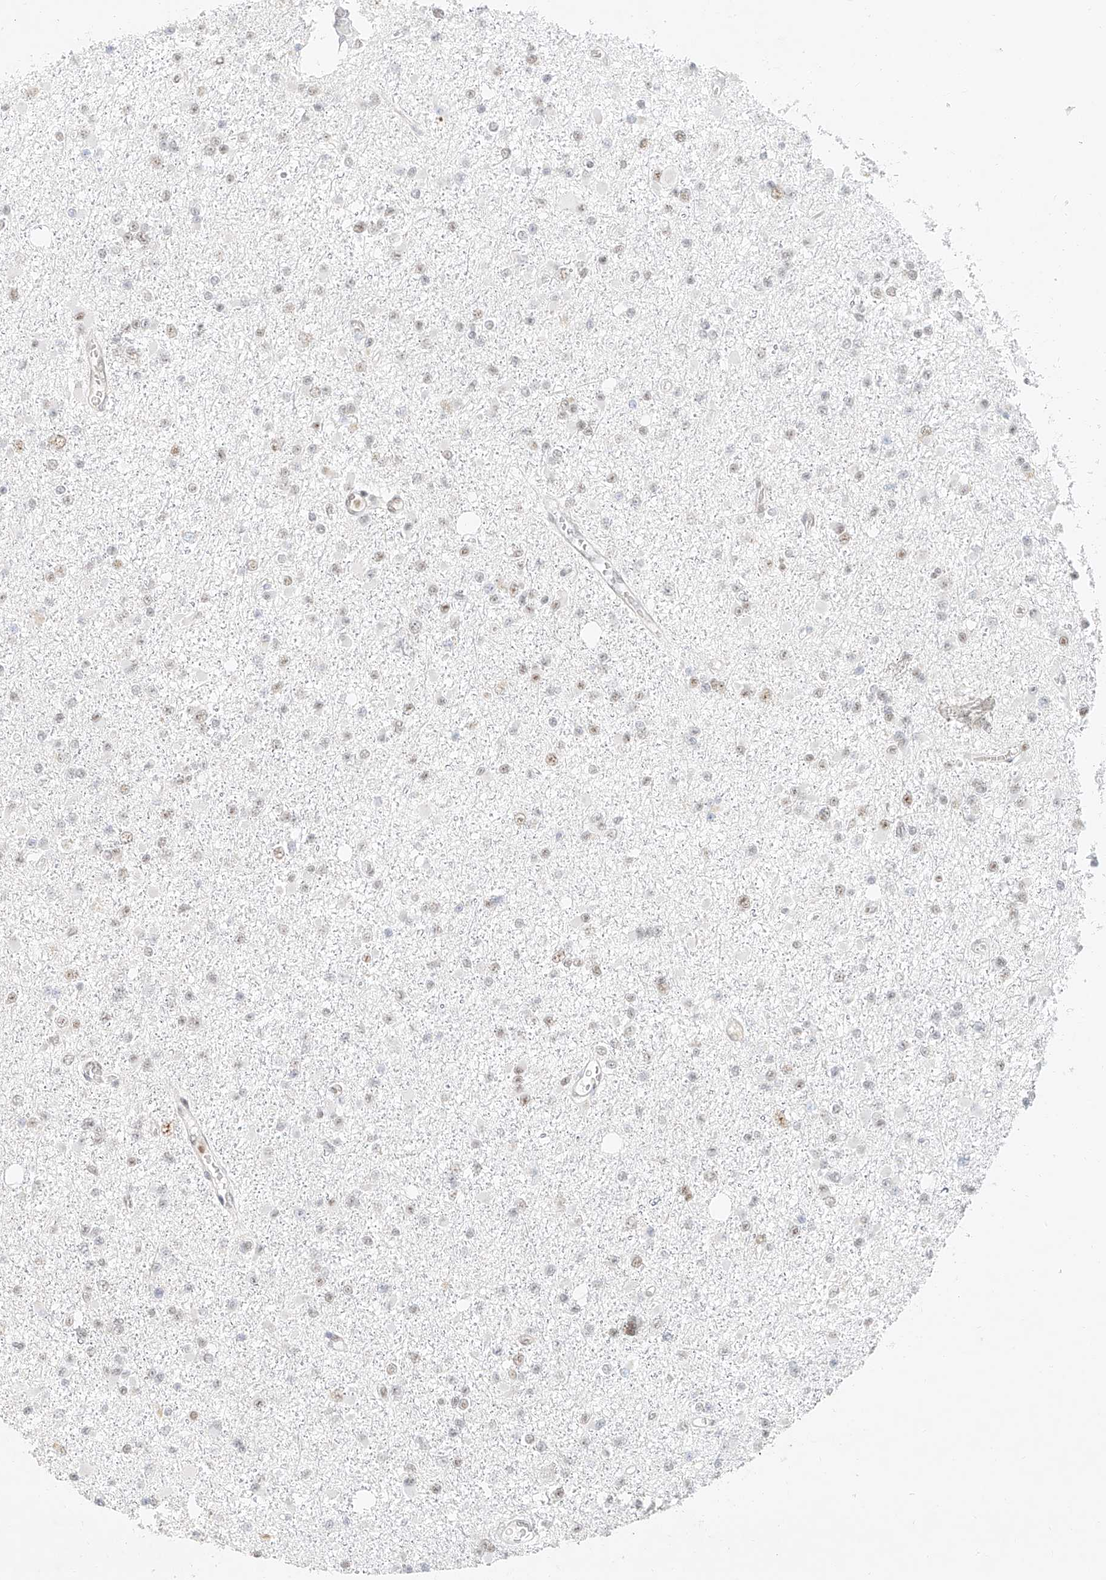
{"staining": {"intensity": "weak", "quantity": "25%-75%", "location": "nuclear"}, "tissue": "glioma", "cell_type": "Tumor cells", "image_type": "cancer", "snomed": [{"axis": "morphology", "description": "Glioma, malignant, Low grade"}, {"axis": "topography", "description": "Brain"}], "caption": "Malignant glioma (low-grade) stained for a protein demonstrates weak nuclear positivity in tumor cells. The protein of interest is shown in brown color, while the nuclei are stained blue.", "gene": "CXorf58", "patient": {"sex": "female", "age": 22}}